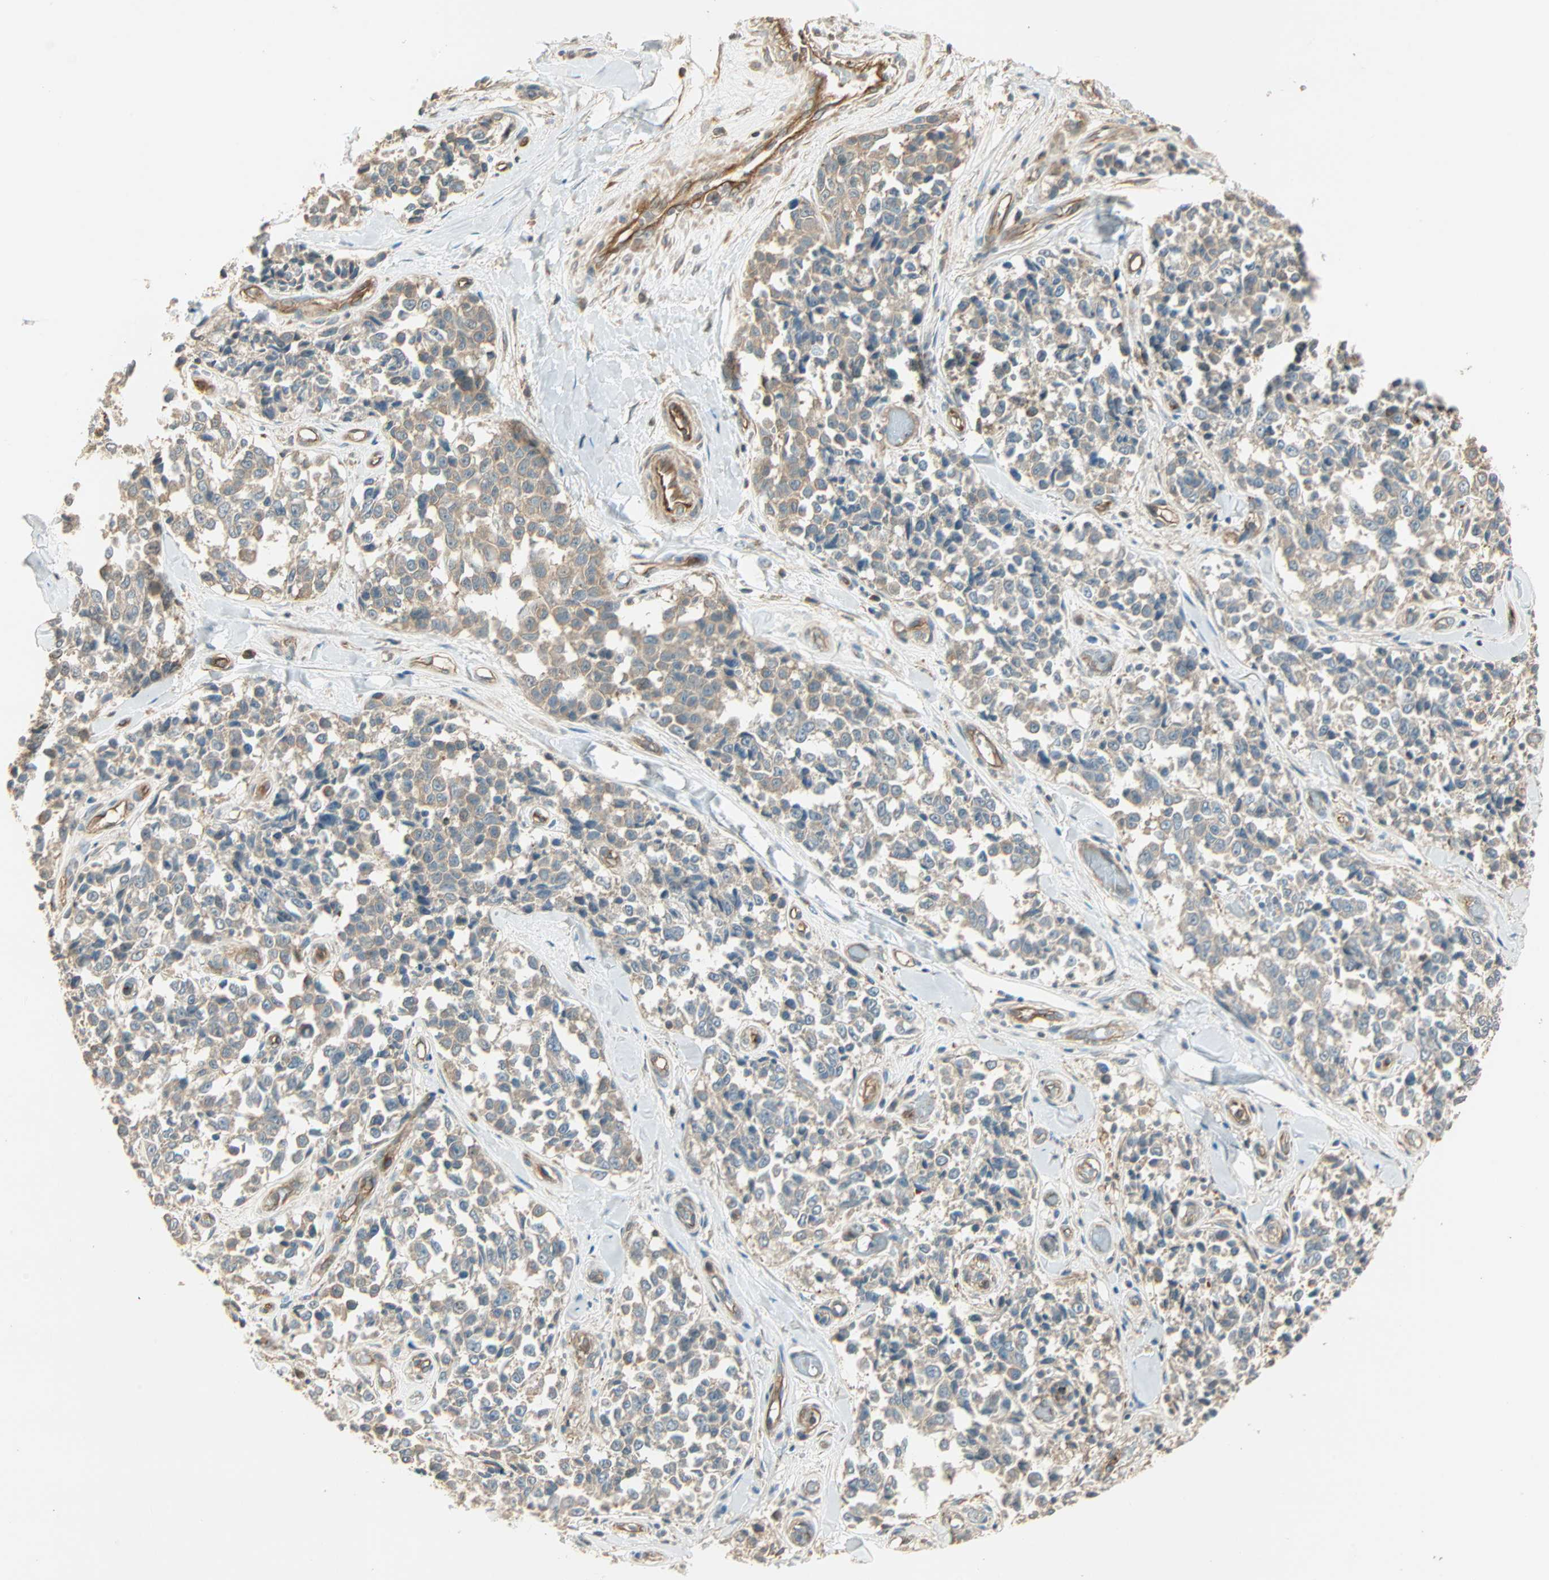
{"staining": {"intensity": "weak", "quantity": "<25%", "location": "cytoplasmic/membranous"}, "tissue": "melanoma", "cell_type": "Tumor cells", "image_type": "cancer", "snomed": [{"axis": "morphology", "description": "Malignant melanoma, NOS"}, {"axis": "topography", "description": "Skin"}], "caption": "This micrograph is of melanoma stained with immunohistochemistry to label a protein in brown with the nuclei are counter-stained blue. There is no expression in tumor cells.", "gene": "GALK1", "patient": {"sex": "female", "age": 64}}